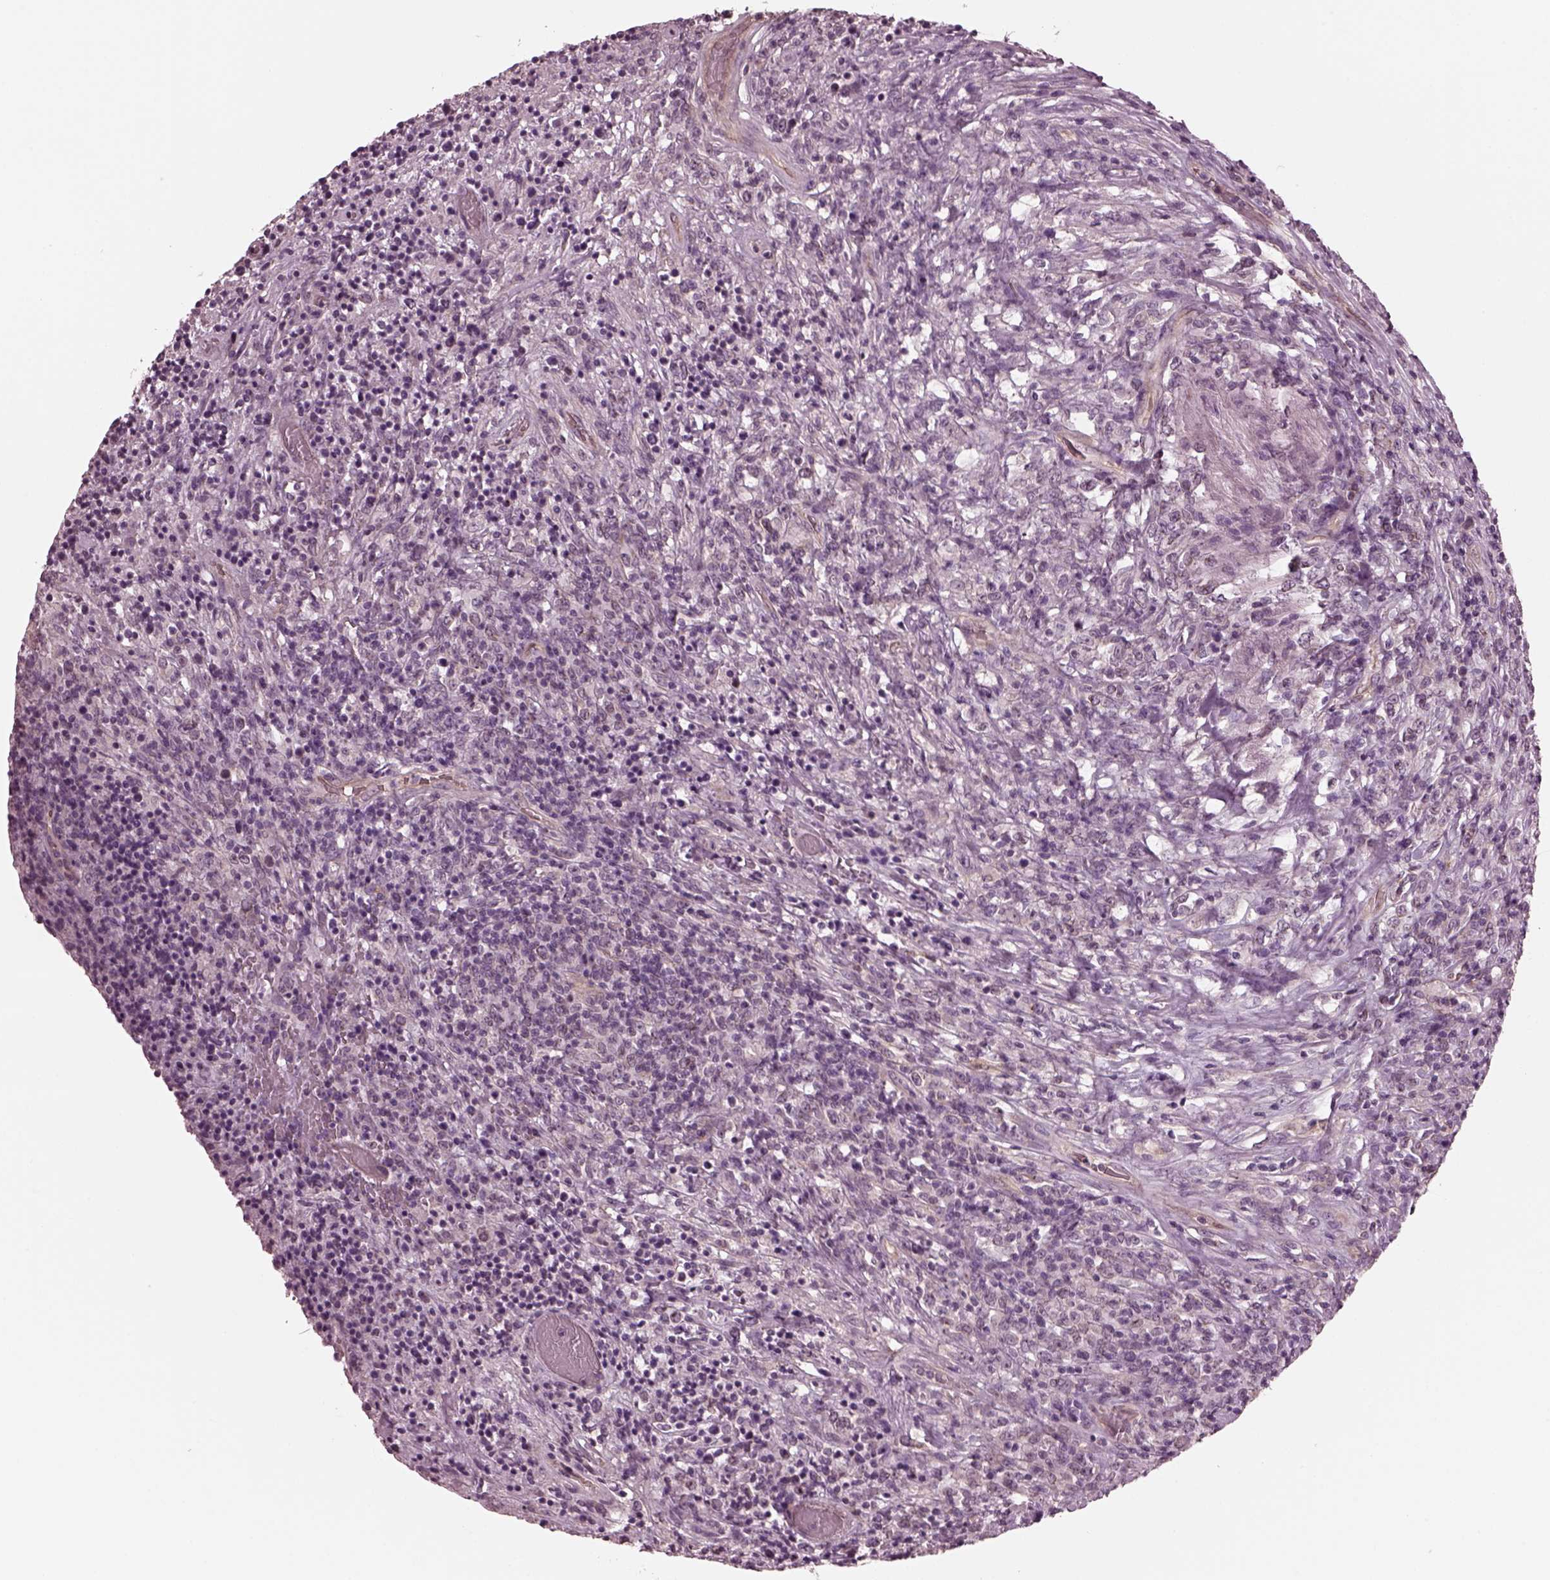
{"staining": {"intensity": "negative", "quantity": "none", "location": "none"}, "tissue": "lymphoma", "cell_type": "Tumor cells", "image_type": "cancer", "snomed": [{"axis": "morphology", "description": "Malignant lymphoma, non-Hodgkin's type, High grade"}, {"axis": "topography", "description": "Lung"}], "caption": "Immunohistochemical staining of human high-grade malignant lymphoma, non-Hodgkin's type shows no significant expression in tumor cells.", "gene": "ODAD1", "patient": {"sex": "male", "age": 79}}